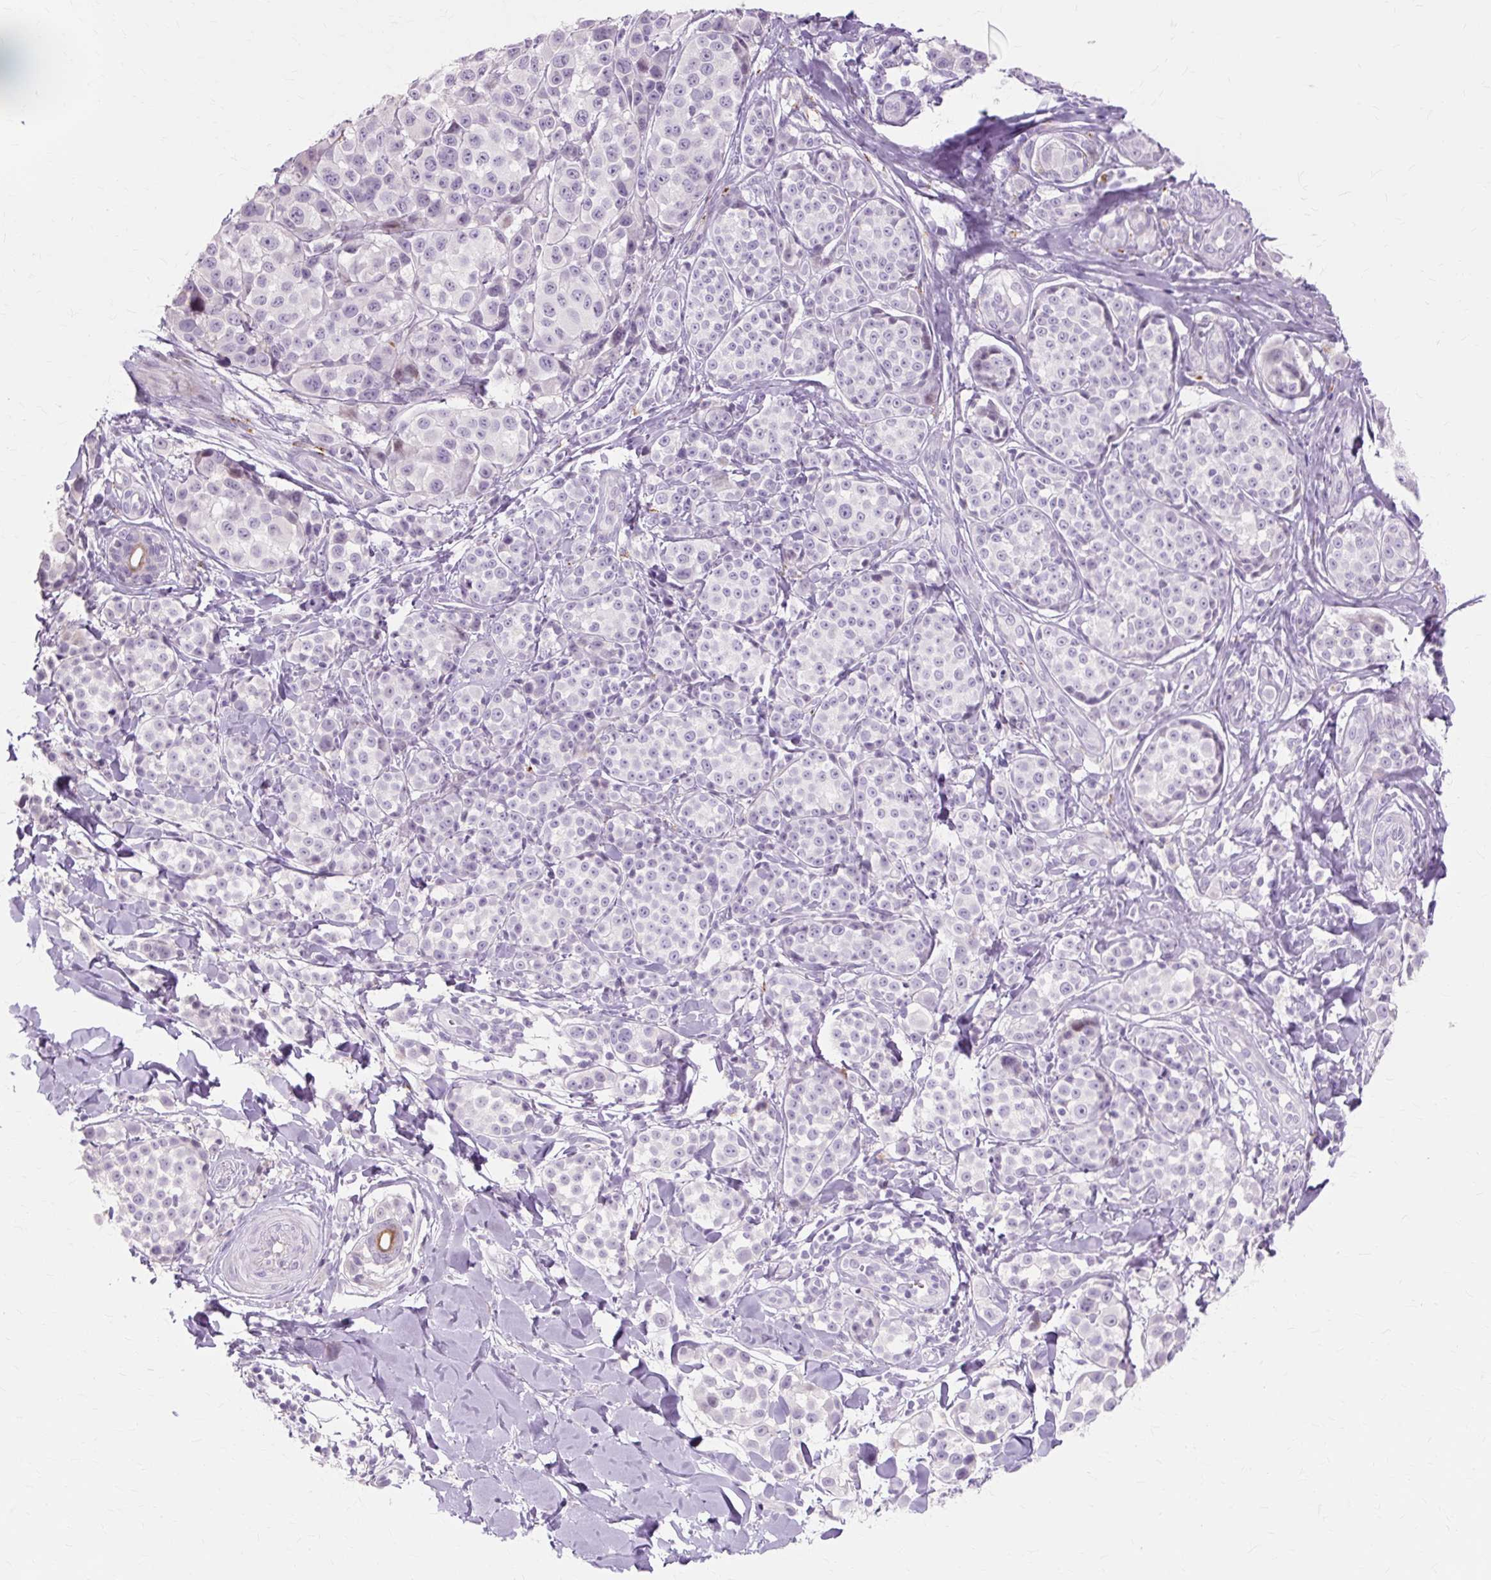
{"staining": {"intensity": "negative", "quantity": "none", "location": "none"}, "tissue": "melanoma", "cell_type": "Tumor cells", "image_type": "cancer", "snomed": [{"axis": "morphology", "description": "Malignant melanoma, NOS"}, {"axis": "topography", "description": "Skin"}], "caption": "Immunohistochemical staining of melanoma reveals no significant expression in tumor cells.", "gene": "IRX2", "patient": {"sex": "female", "age": 35}}